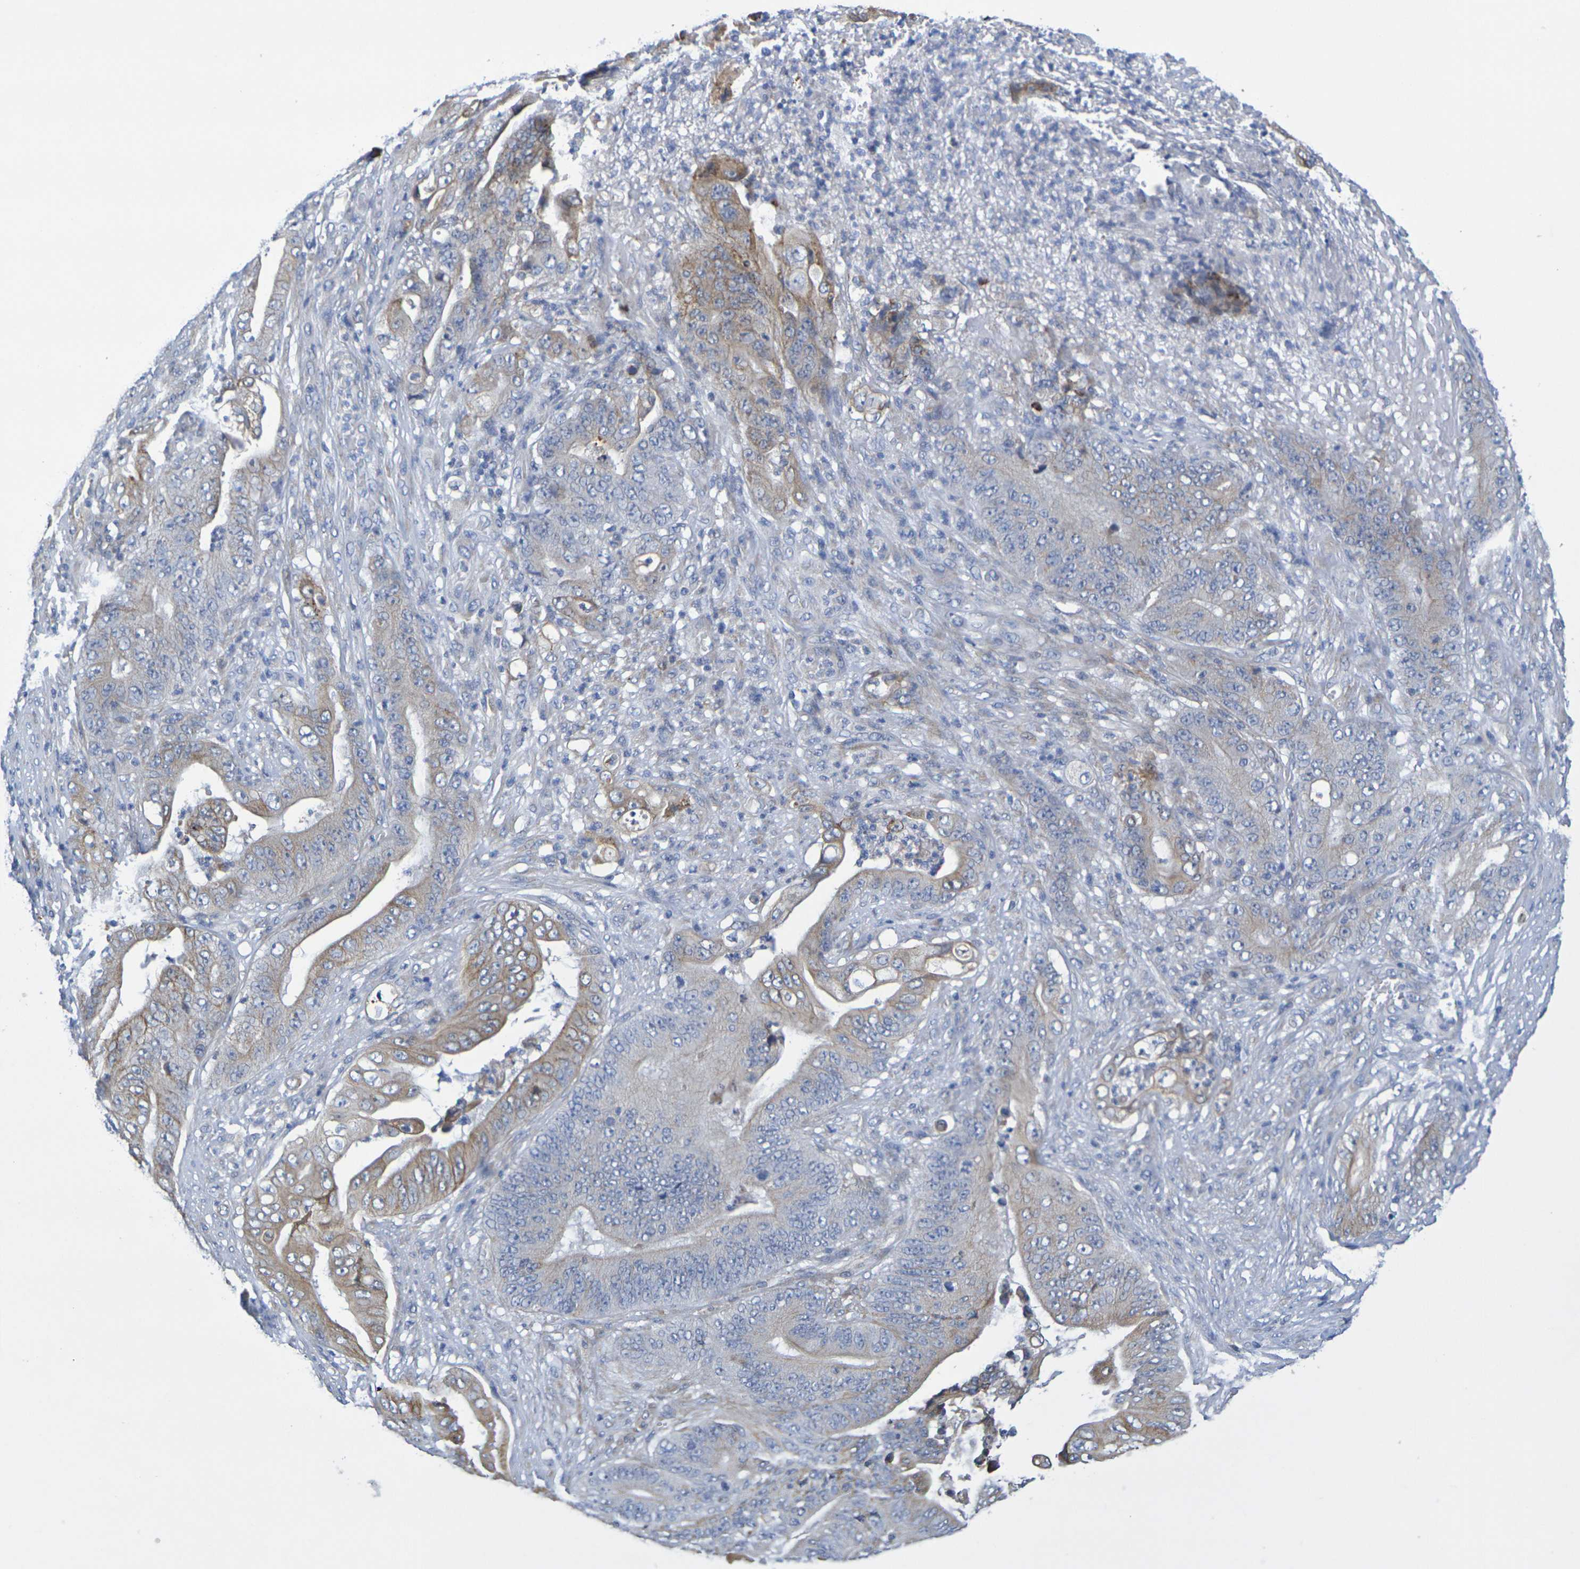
{"staining": {"intensity": "weak", "quantity": "25%-75%", "location": "cytoplasmic/membranous"}, "tissue": "stomach cancer", "cell_type": "Tumor cells", "image_type": "cancer", "snomed": [{"axis": "morphology", "description": "Adenocarcinoma, NOS"}, {"axis": "topography", "description": "Stomach"}], "caption": "Tumor cells exhibit weak cytoplasmic/membranous expression in about 25%-75% of cells in stomach cancer. (DAB IHC with brightfield microscopy, high magnification).", "gene": "SDC4", "patient": {"sex": "female", "age": 73}}